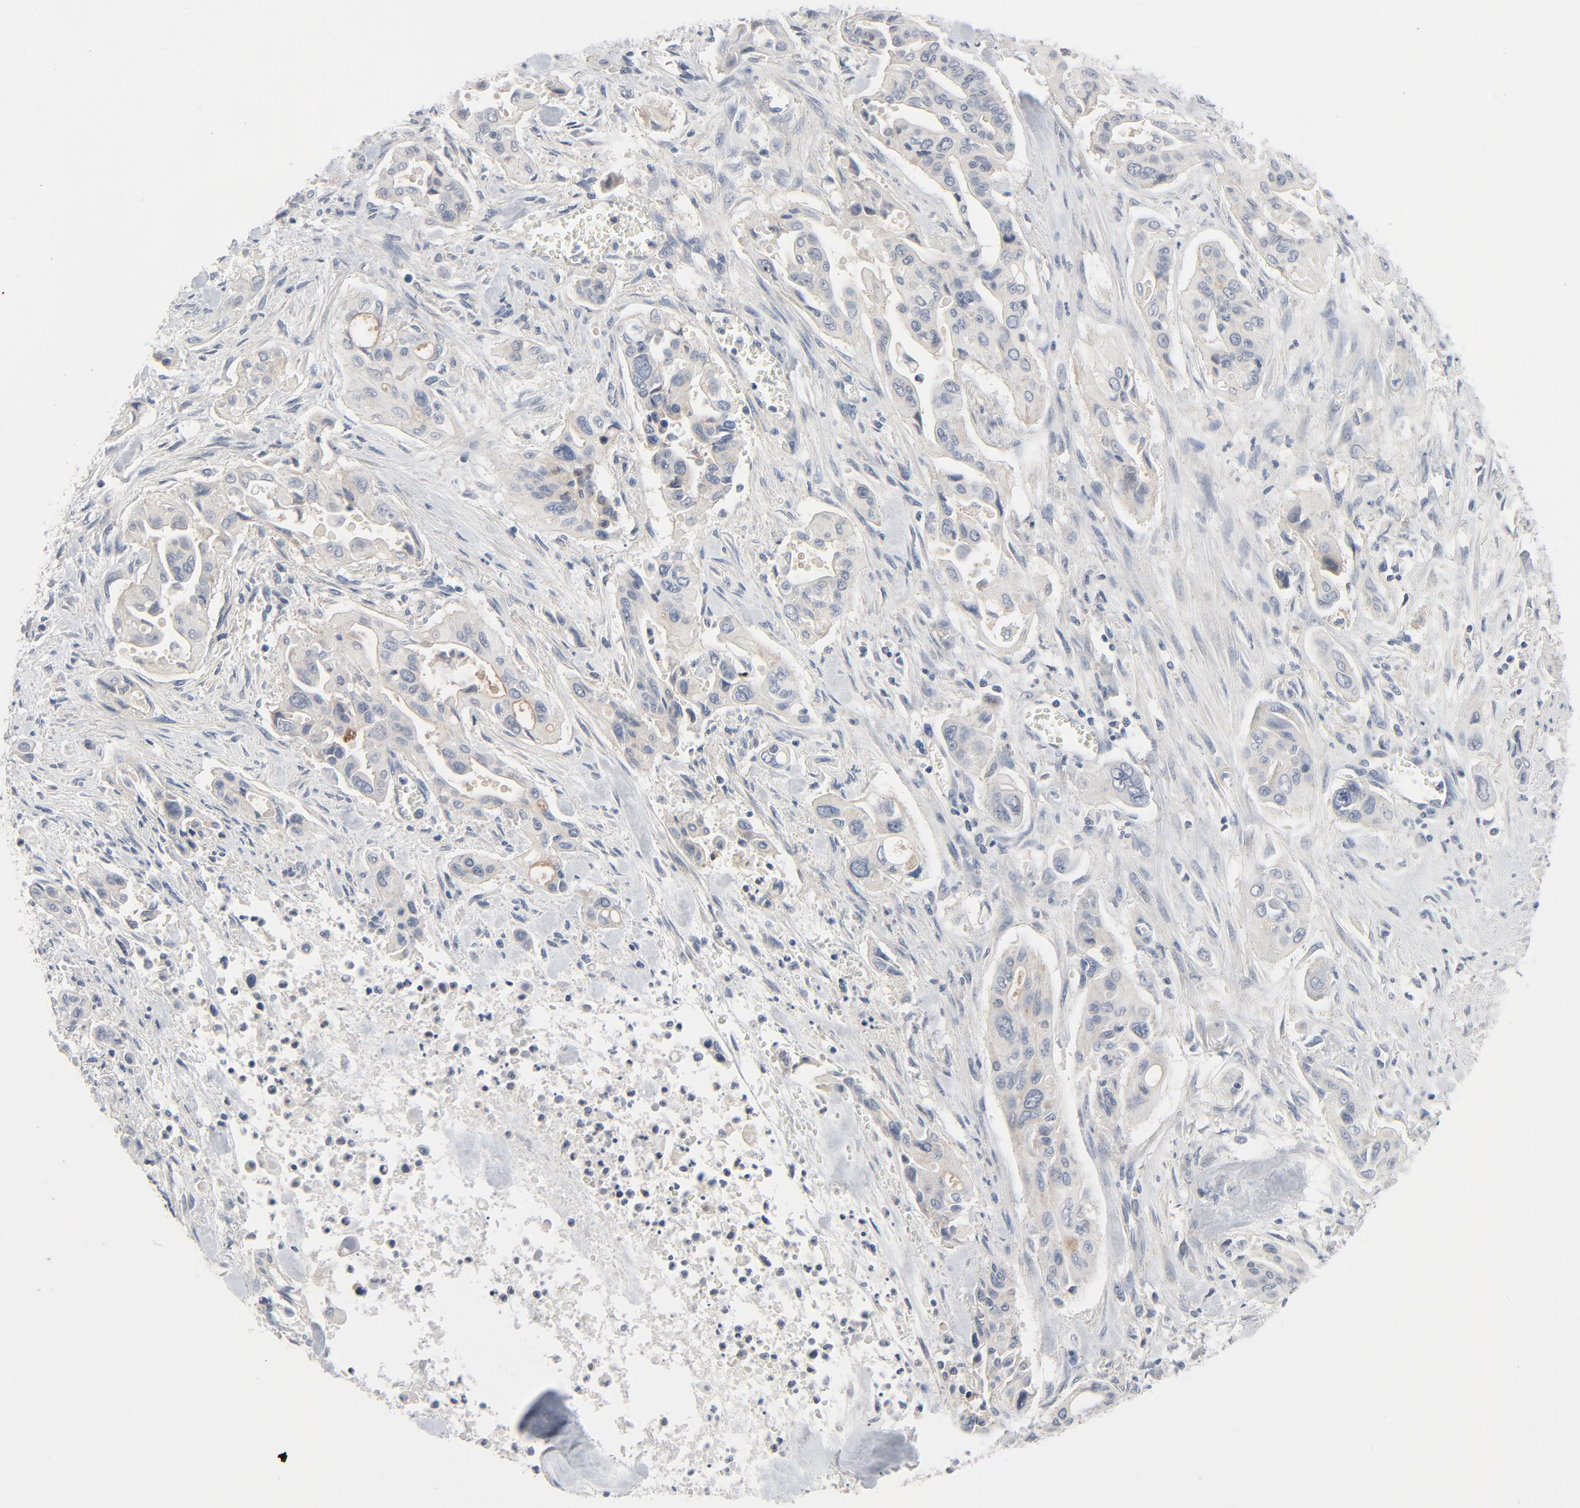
{"staining": {"intensity": "weak", "quantity": ">75%", "location": "cytoplasmic/membranous"}, "tissue": "pancreatic cancer", "cell_type": "Tumor cells", "image_type": "cancer", "snomed": [{"axis": "morphology", "description": "Adenocarcinoma, NOS"}, {"axis": "topography", "description": "Pancreas"}], "caption": "Brown immunohistochemical staining in human adenocarcinoma (pancreatic) exhibits weak cytoplasmic/membranous positivity in about >75% of tumor cells.", "gene": "TSG101", "patient": {"sex": "male", "age": 77}}